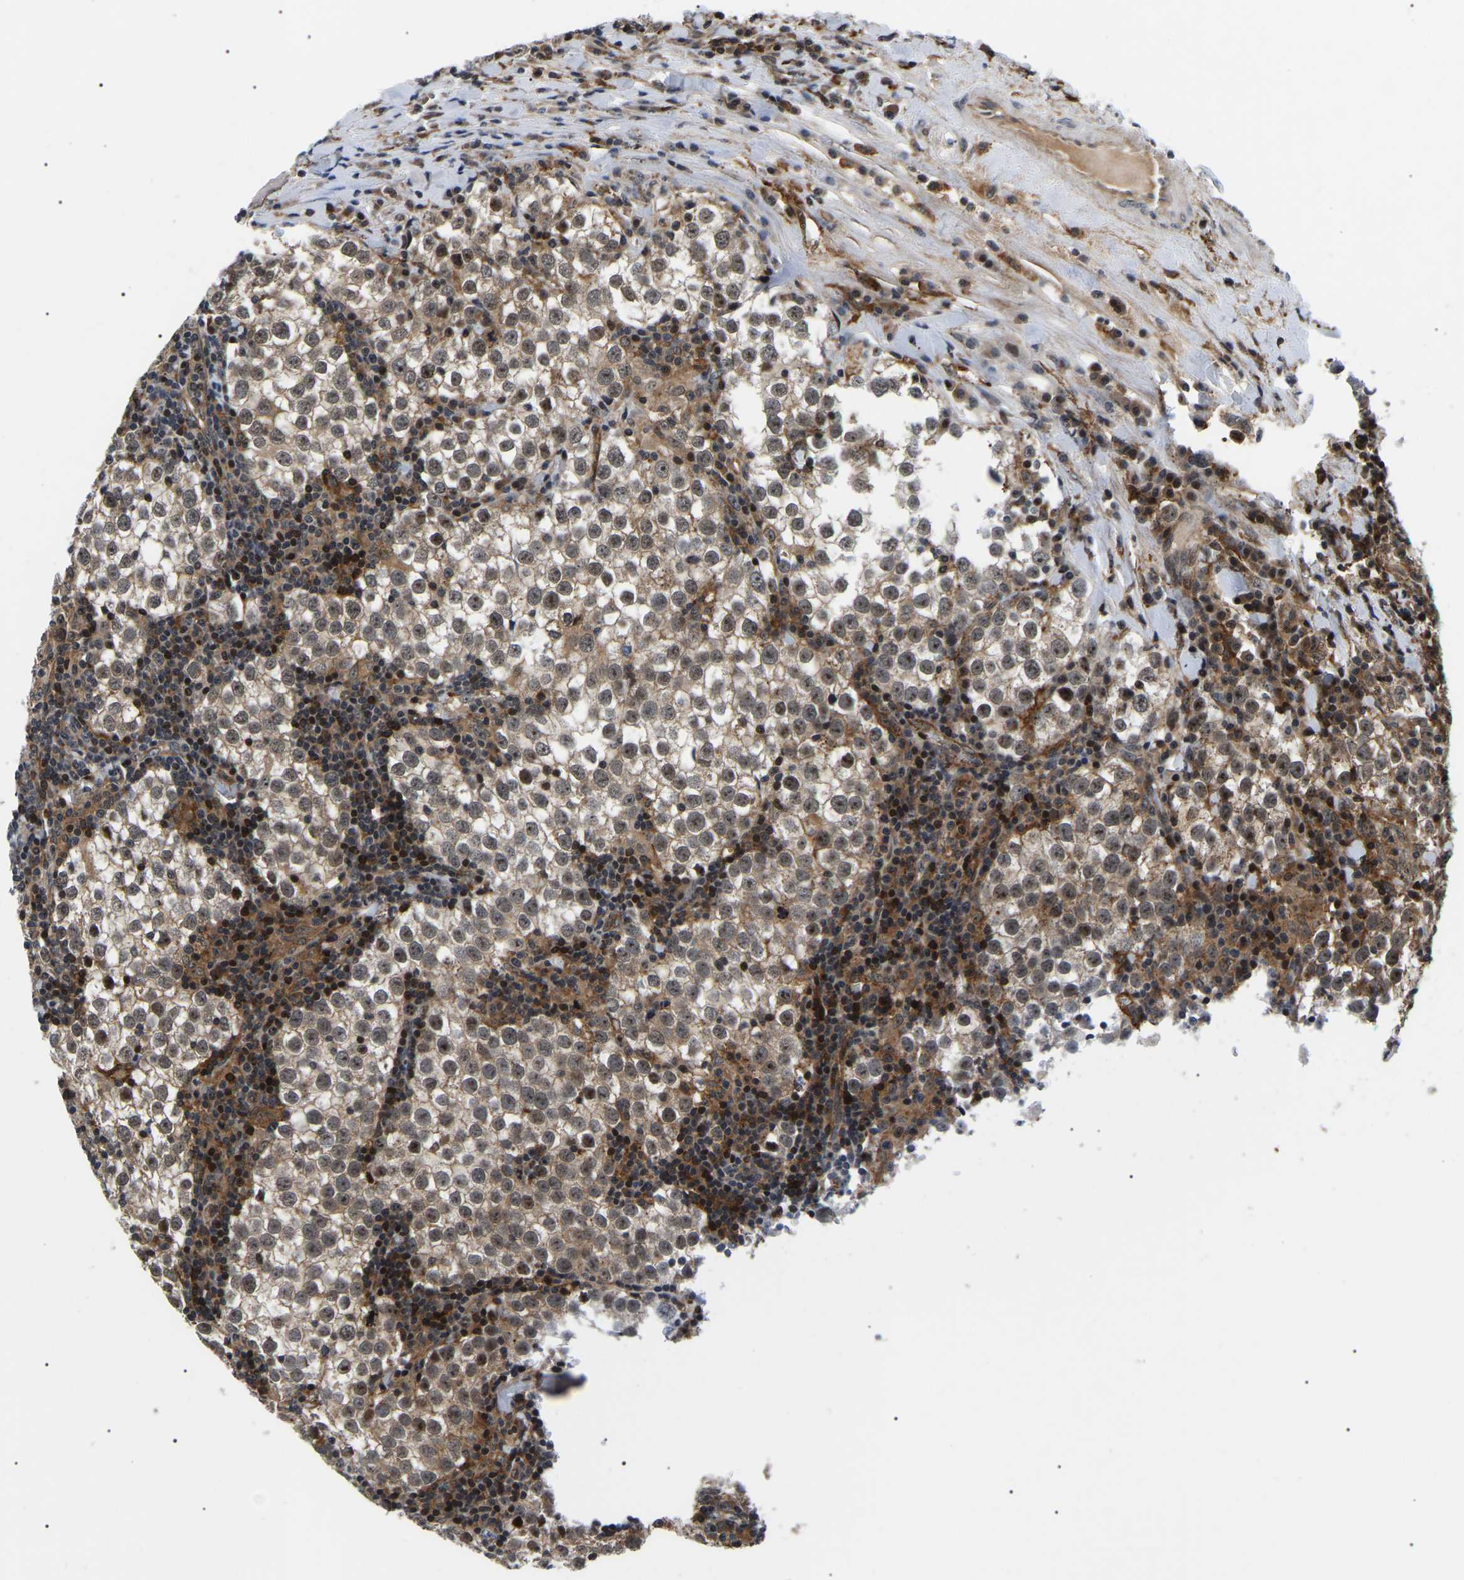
{"staining": {"intensity": "moderate", "quantity": ">75%", "location": "cytoplasmic/membranous,nuclear"}, "tissue": "testis cancer", "cell_type": "Tumor cells", "image_type": "cancer", "snomed": [{"axis": "morphology", "description": "Seminoma, NOS"}, {"axis": "morphology", "description": "Carcinoma, Embryonal, NOS"}, {"axis": "topography", "description": "Testis"}], "caption": "A histopathology image of human seminoma (testis) stained for a protein shows moderate cytoplasmic/membranous and nuclear brown staining in tumor cells.", "gene": "RRP1B", "patient": {"sex": "male", "age": 36}}